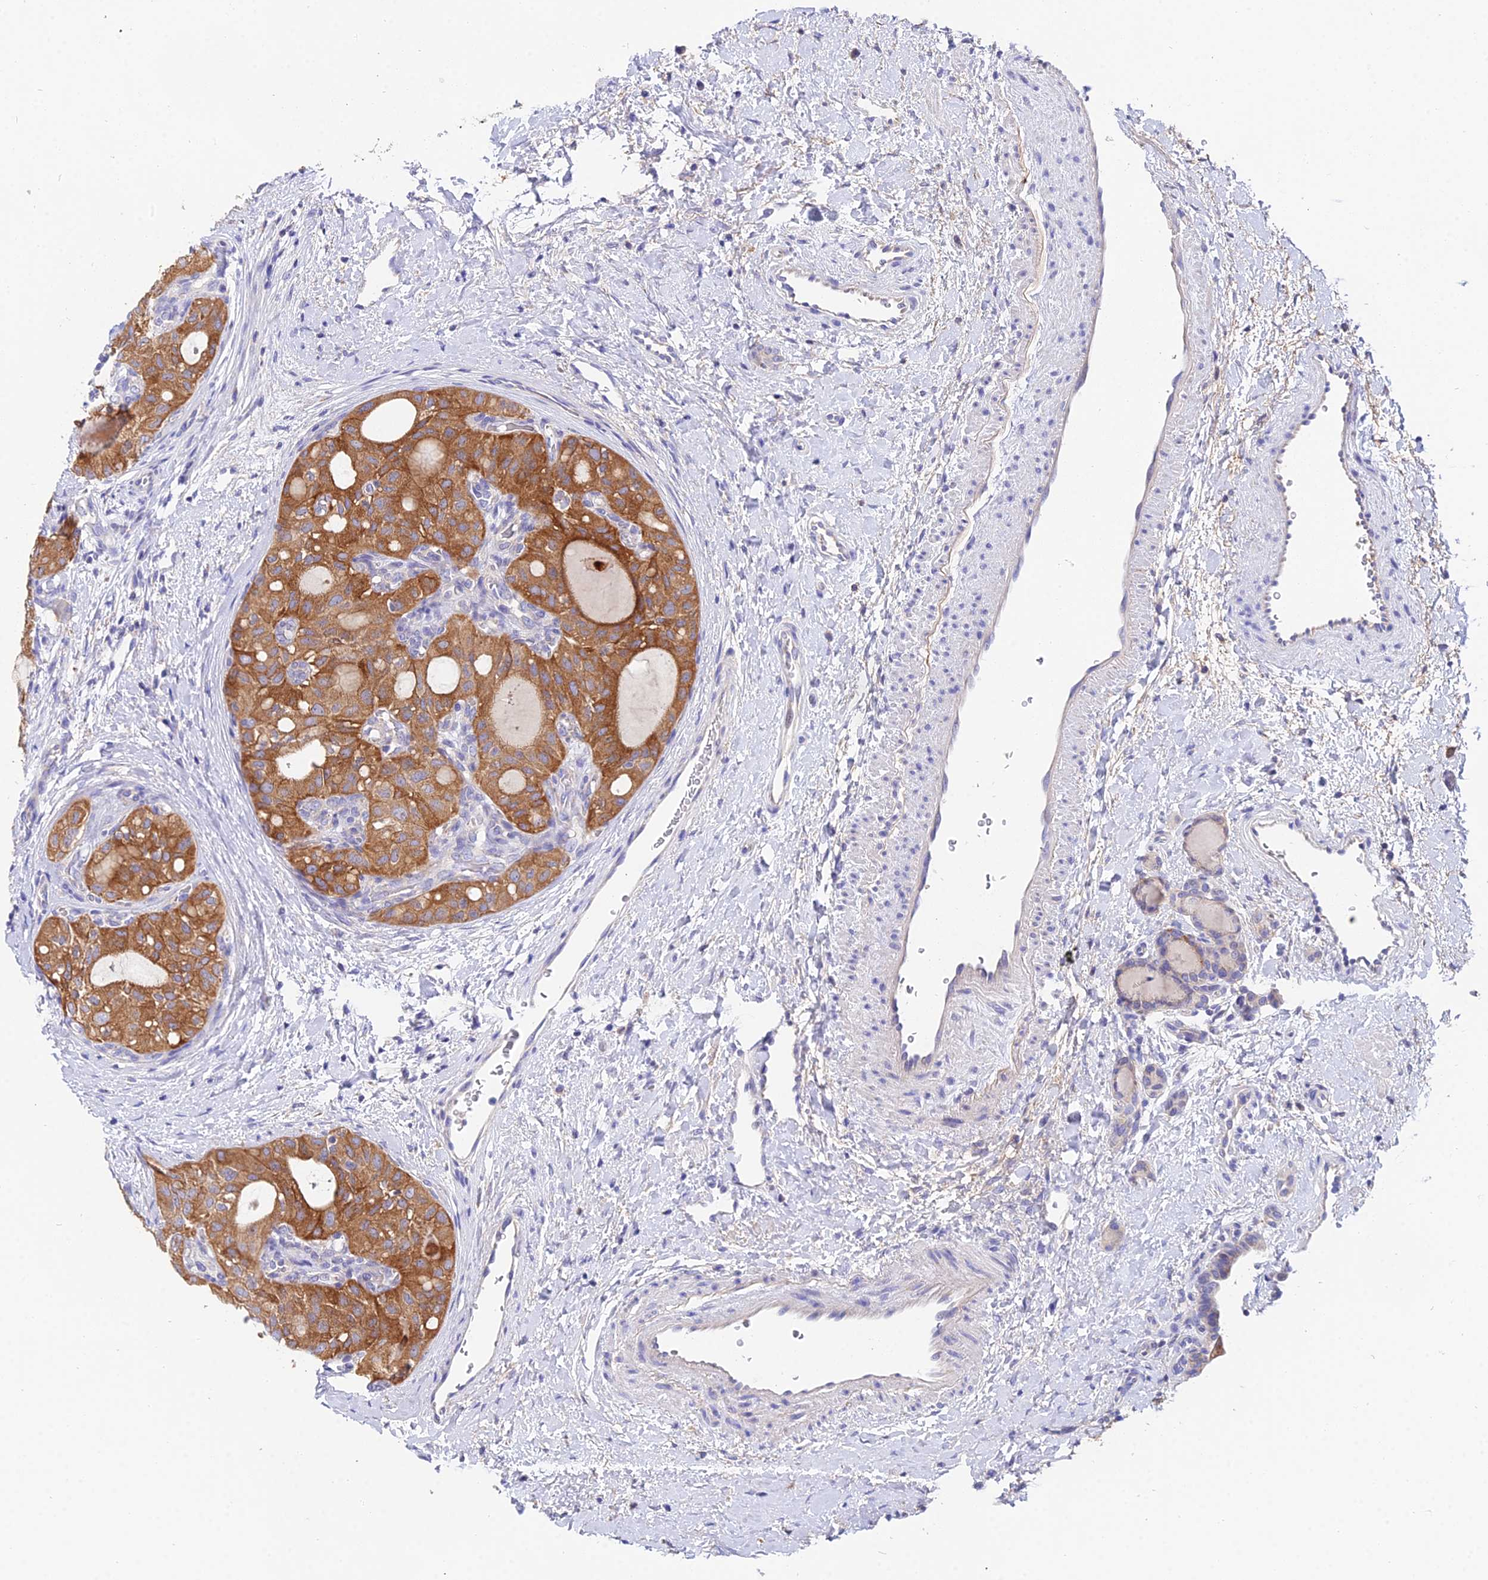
{"staining": {"intensity": "strong", "quantity": ">75%", "location": "cytoplasmic/membranous"}, "tissue": "thyroid cancer", "cell_type": "Tumor cells", "image_type": "cancer", "snomed": [{"axis": "morphology", "description": "Follicular adenoma carcinoma, NOS"}, {"axis": "topography", "description": "Thyroid gland"}], "caption": "Protein expression analysis of thyroid follicular adenoma carcinoma shows strong cytoplasmic/membranous positivity in approximately >75% of tumor cells.", "gene": "PPP2R2C", "patient": {"sex": "male", "age": 75}}